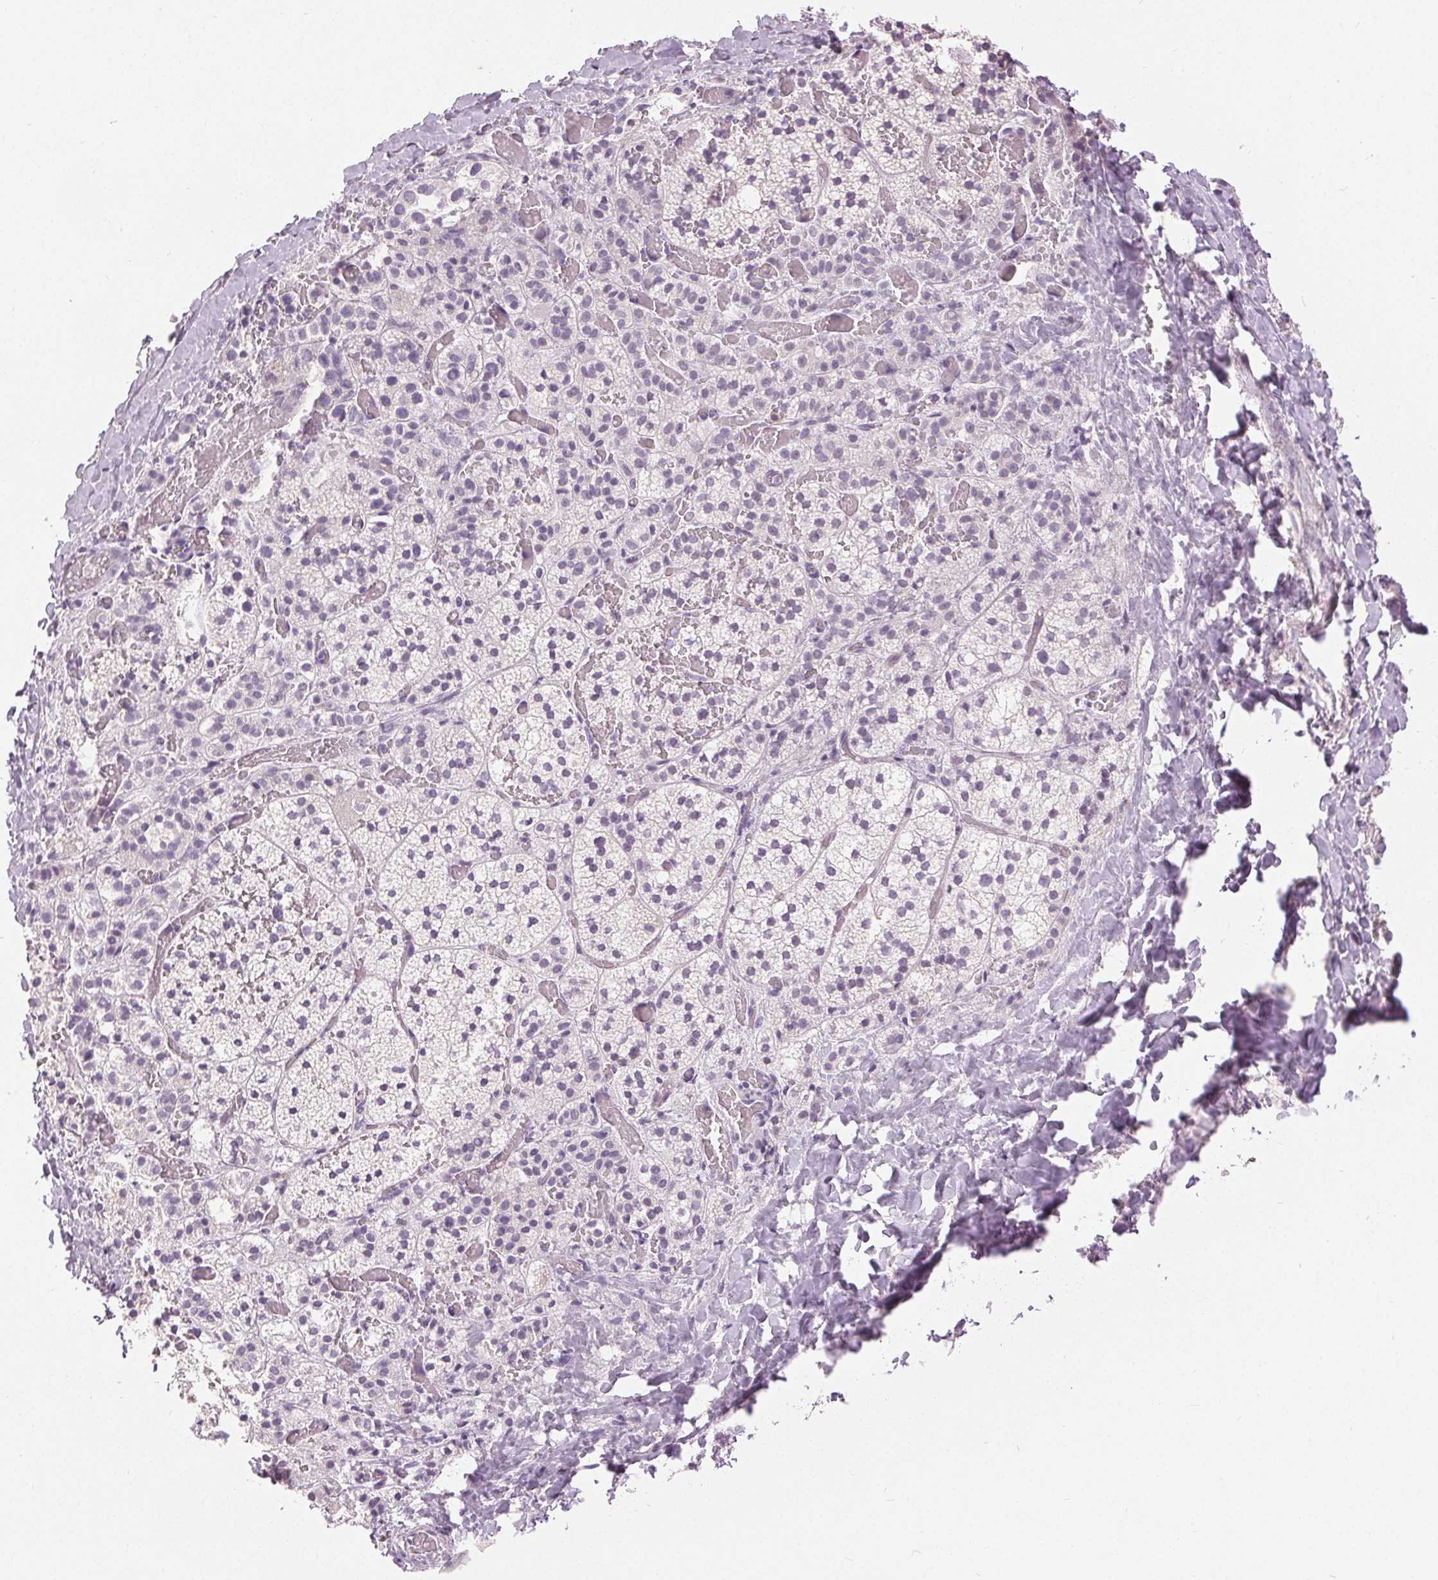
{"staining": {"intensity": "weak", "quantity": "<25%", "location": "cytoplasmic/membranous"}, "tissue": "adrenal gland", "cell_type": "Glandular cells", "image_type": "normal", "snomed": [{"axis": "morphology", "description": "Normal tissue, NOS"}, {"axis": "topography", "description": "Adrenal gland"}], "caption": "IHC image of unremarkable adrenal gland stained for a protein (brown), which demonstrates no staining in glandular cells. Nuclei are stained in blue.", "gene": "DSG3", "patient": {"sex": "male", "age": 53}}